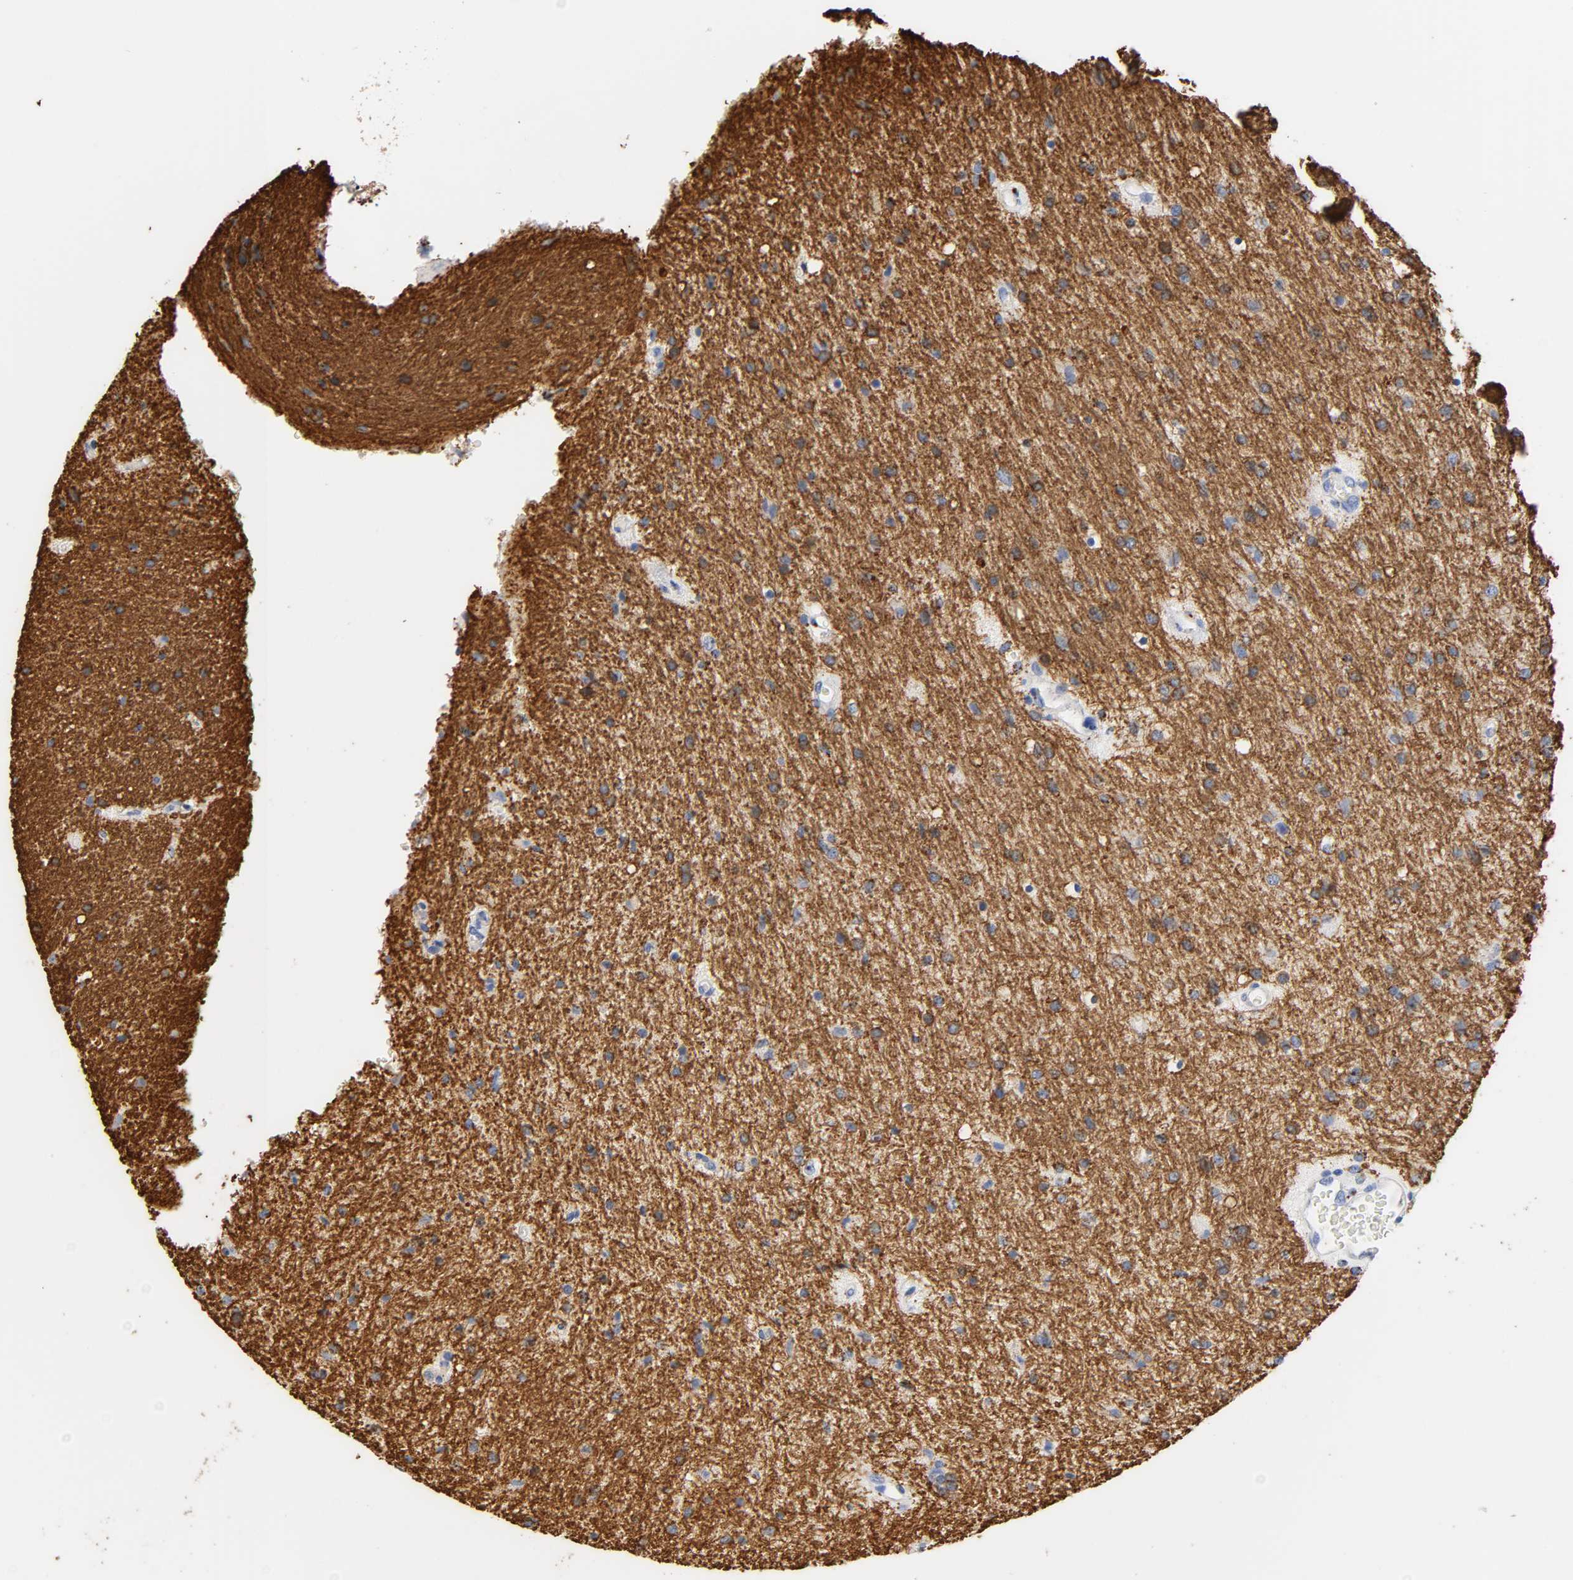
{"staining": {"intensity": "moderate", "quantity": "25%-75%", "location": "cytoplasmic/membranous"}, "tissue": "glioma", "cell_type": "Tumor cells", "image_type": "cancer", "snomed": [{"axis": "morphology", "description": "Normal tissue, NOS"}, {"axis": "morphology", "description": "Glioma, malignant, High grade"}, {"axis": "topography", "description": "Cerebral cortex"}], "caption": "The histopathology image exhibits immunohistochemical staining of malignant glioma (high-grade). There is moderate cytoplasmic/membranous staining is present in approximately 25%-75% of tumor cells.", "gene": "PLP1", "patient": {"sex": "male", "age": 56}}